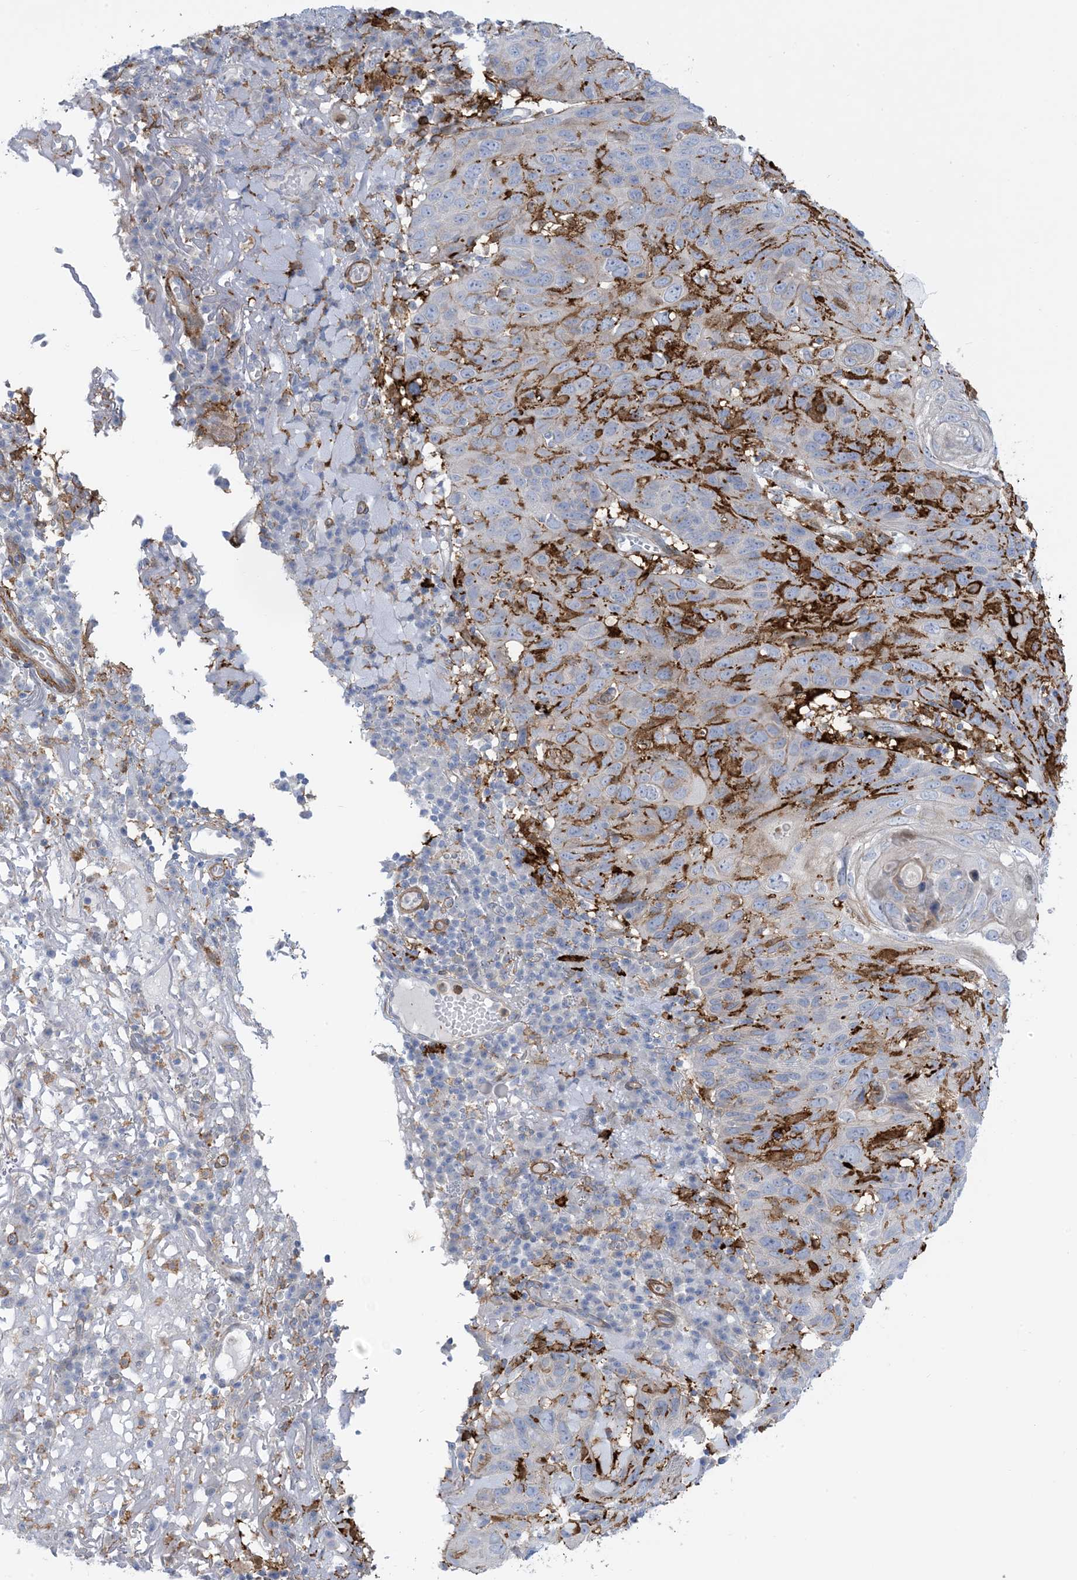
{"staining": {"intensity": "strong", "quantity": "<25%", "location": "cytoplasmic/membranous"}, "tissue": "skin cancer", "cell_type": "Tumor cells", "image_type": "cancer", "snomed": [{"axis": "morphology", "description": "Squamous cell carcinoma, NOS"}, {"axis": "topography", "description": "Skin"}], "caption": "Tumor cells demonstrate strong cytoplasmic/membranous staining in about <25% of cells in skin cancer.", "gene": "ICMT", "patient": {"sex": "female", "age": 90}}